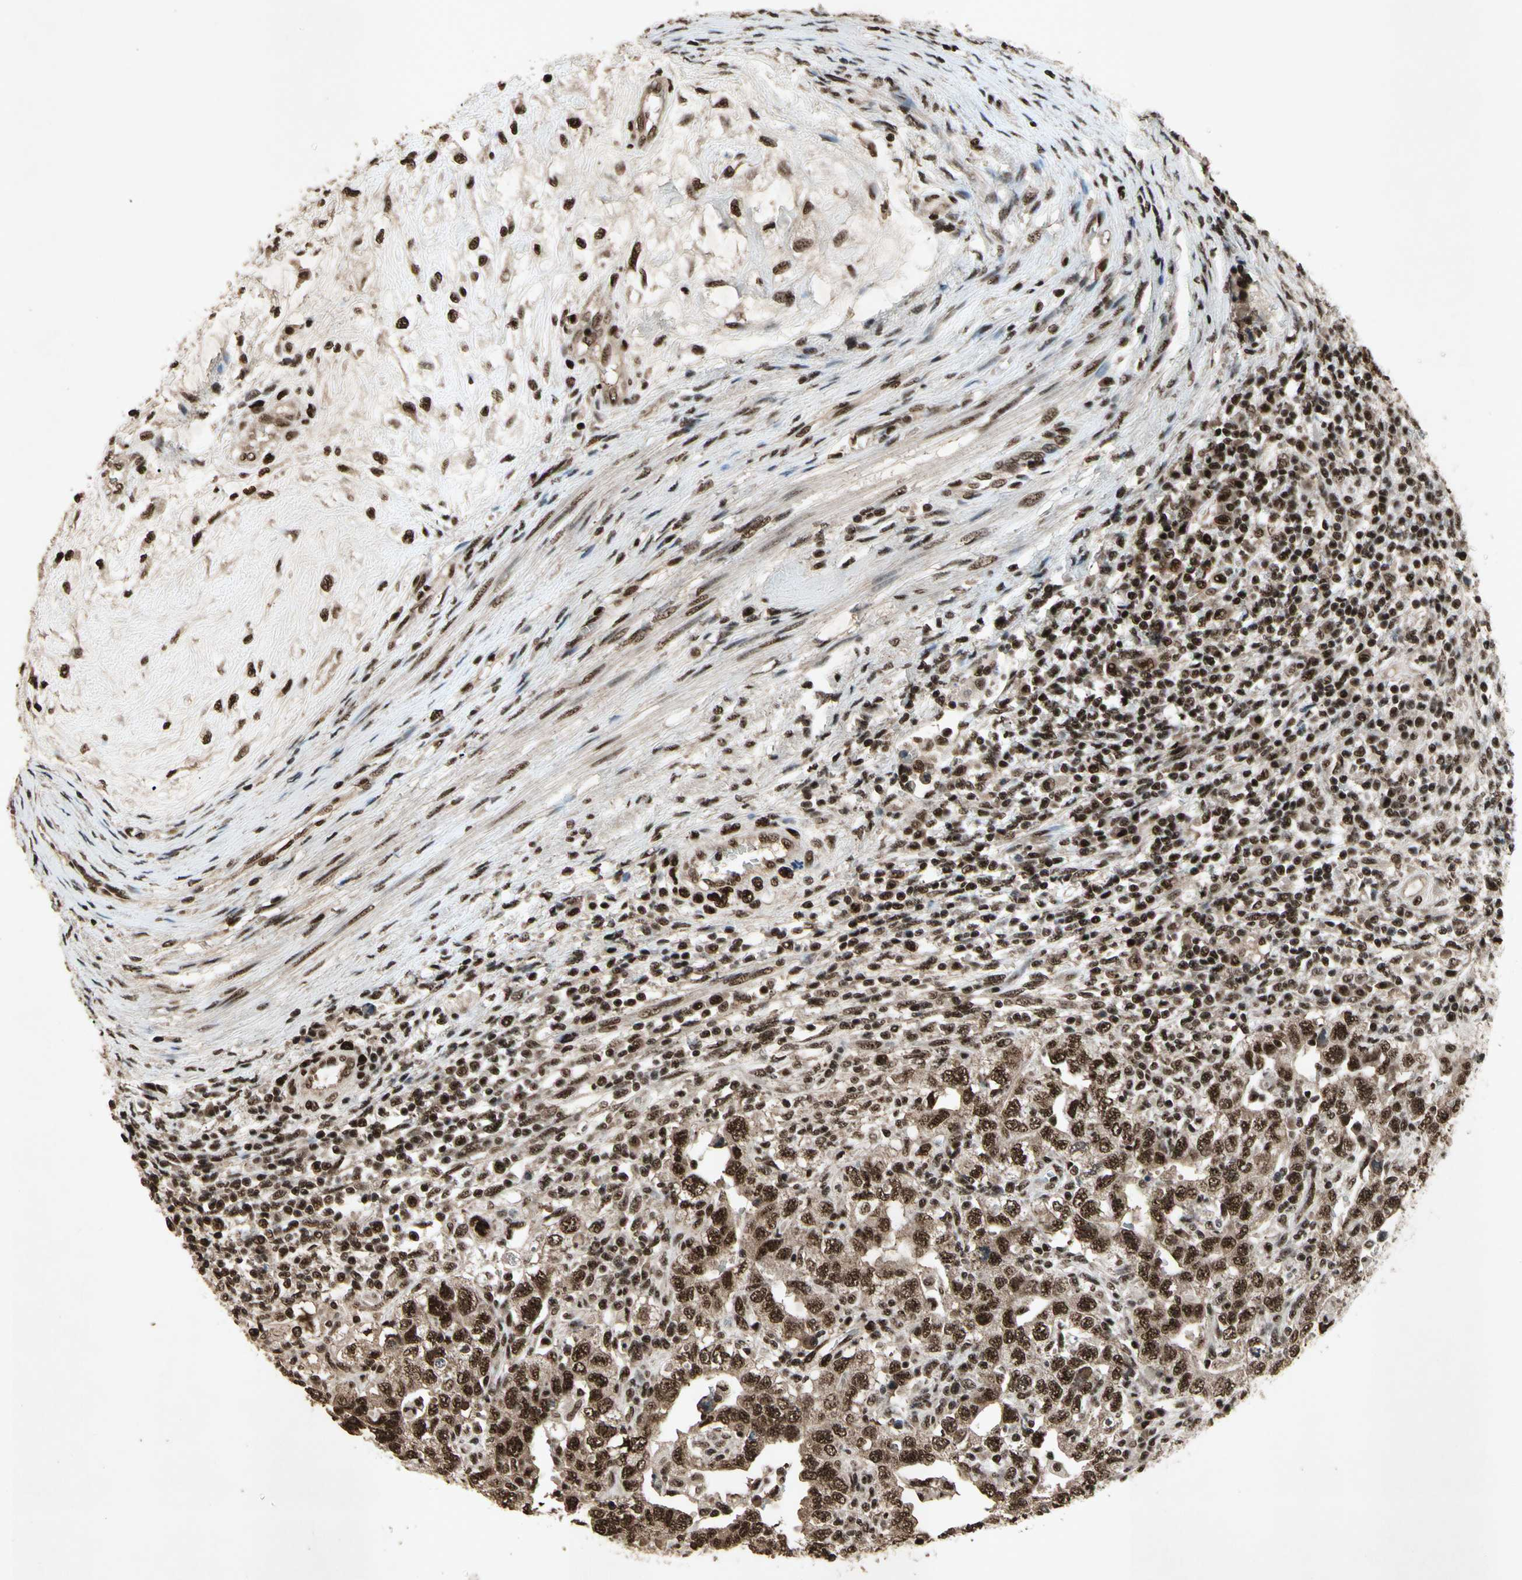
{"staining": {"intensity": "strong", "quantity": ">75%", "location": "cytoplasmic/membranous,nuclear"}, "tissue": "testis cancer", "cell_type": "Tumor cells", "image_type": "cancer", "snomed": [{"axis": "morphology", "description": "Carcinoma, Embryonal, NOS"}, {"axis": "topography", "description": "Testis"}], "caption": "High-magnification brightfield microscopy of embryonal carcinoma (testis) stained with DAB (3,3'-diaminobenzidine) (brown) and counterstained with hematoxylin (blue). tumor cells exhibit strong cytoplasmic/membranous and nuclear expression is present in approximately>75% of cells. (IHC, brightfield microscopy, high magnification).", "gene": "TBX2", "patient": {"sex": "male", "age": 26}}